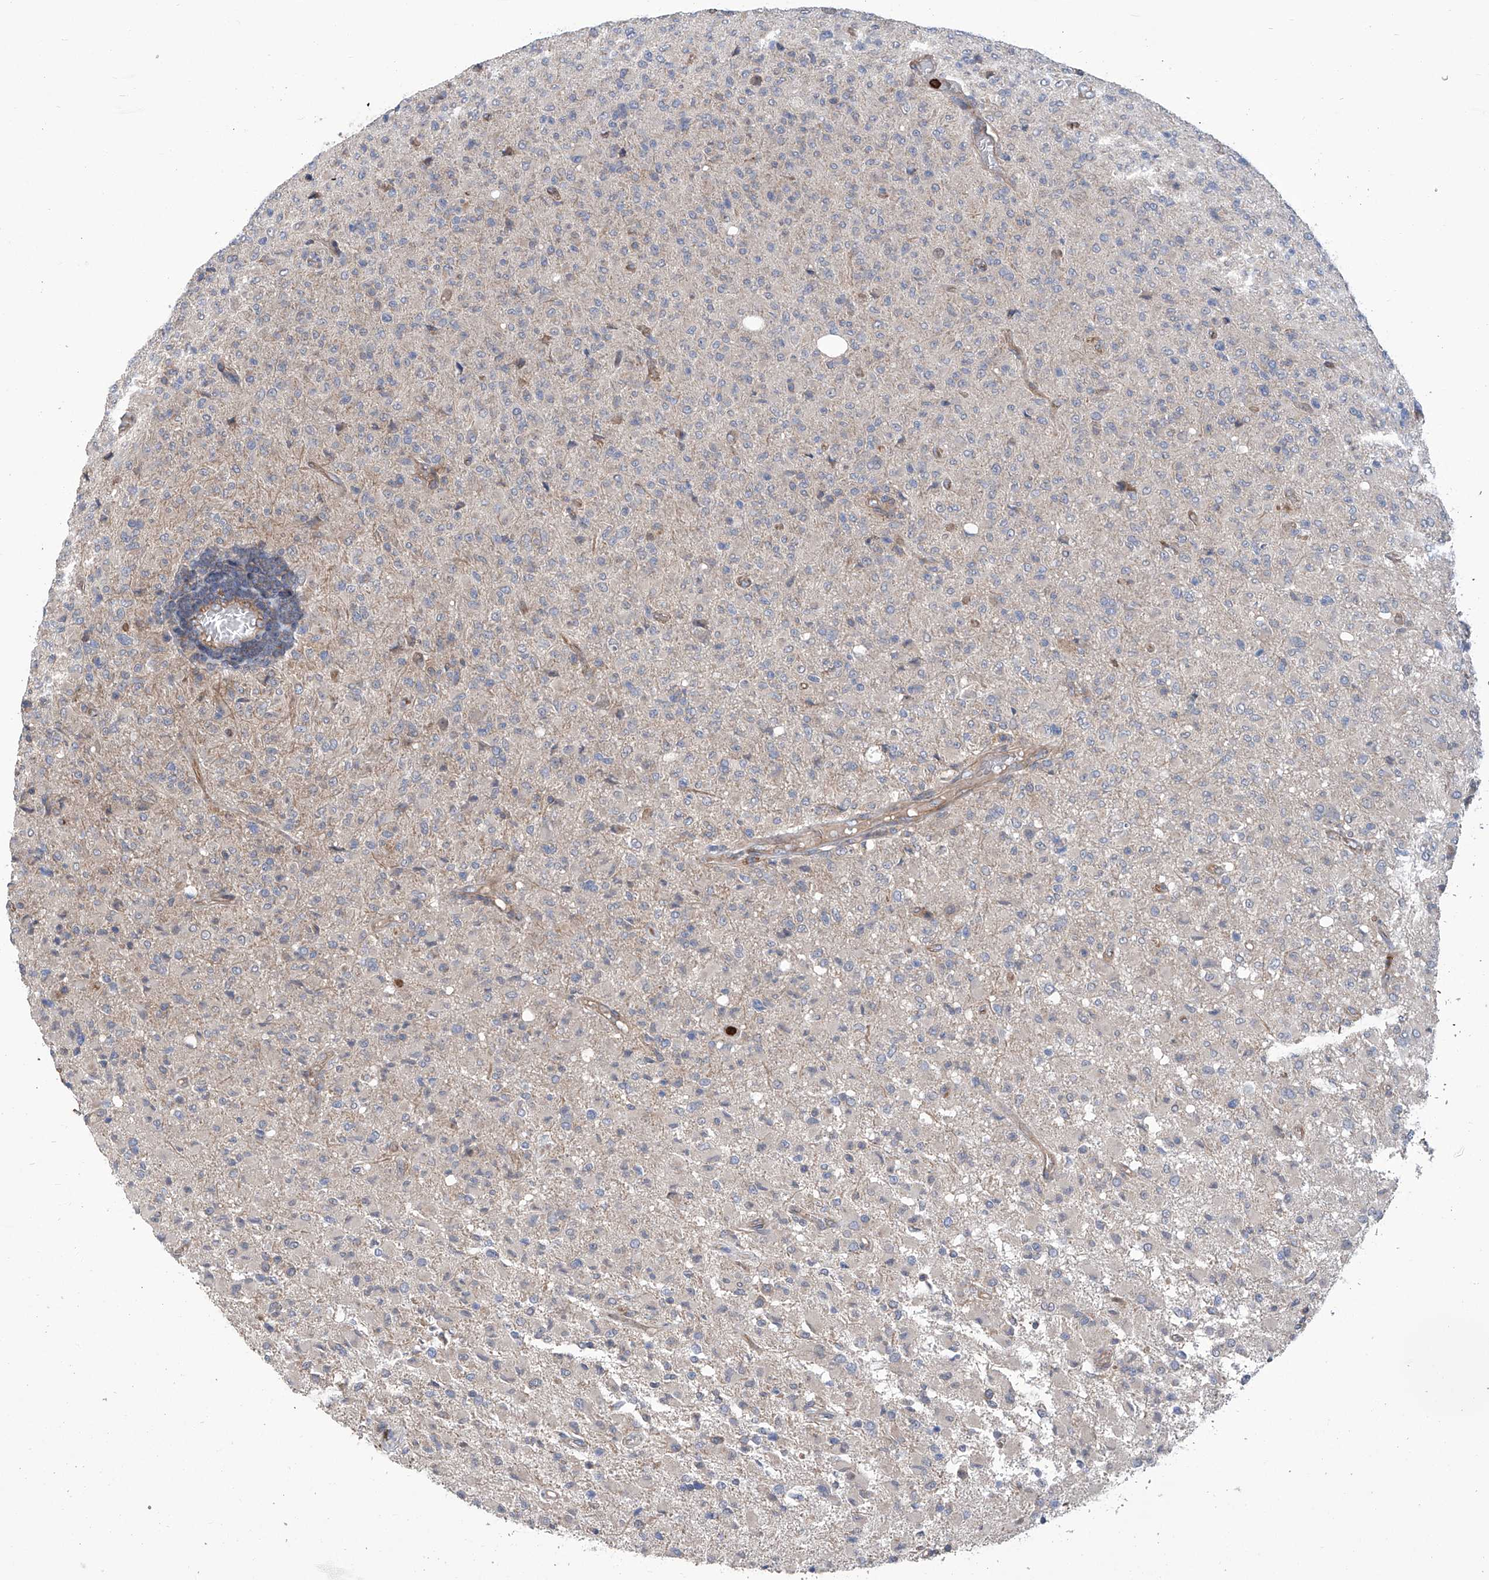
{"staining": {"intensity": "negative", "quantity": "none", "location": "none"}, "tissue": "glioma", "cell_type": "Tumor cells", "image_type": "cancer", "snomed": [{"axis": "morphology", "description": "Glioma, malignant, High grade"}, {"axis": "topography", "description": "Brain"}], "caption": "An immunohistochemistry (IHC) photomicrograph of malignant glioma (high-grade) is shown. There is no staining in tumor cells of malignant glioma (high-grade). (DAB (3,3'-diaminobenzidine) immunohistochemistry with hematoxylin counter stain).", "gene": "EIF2D", "patient": {"sex": "female", "age": 57}}